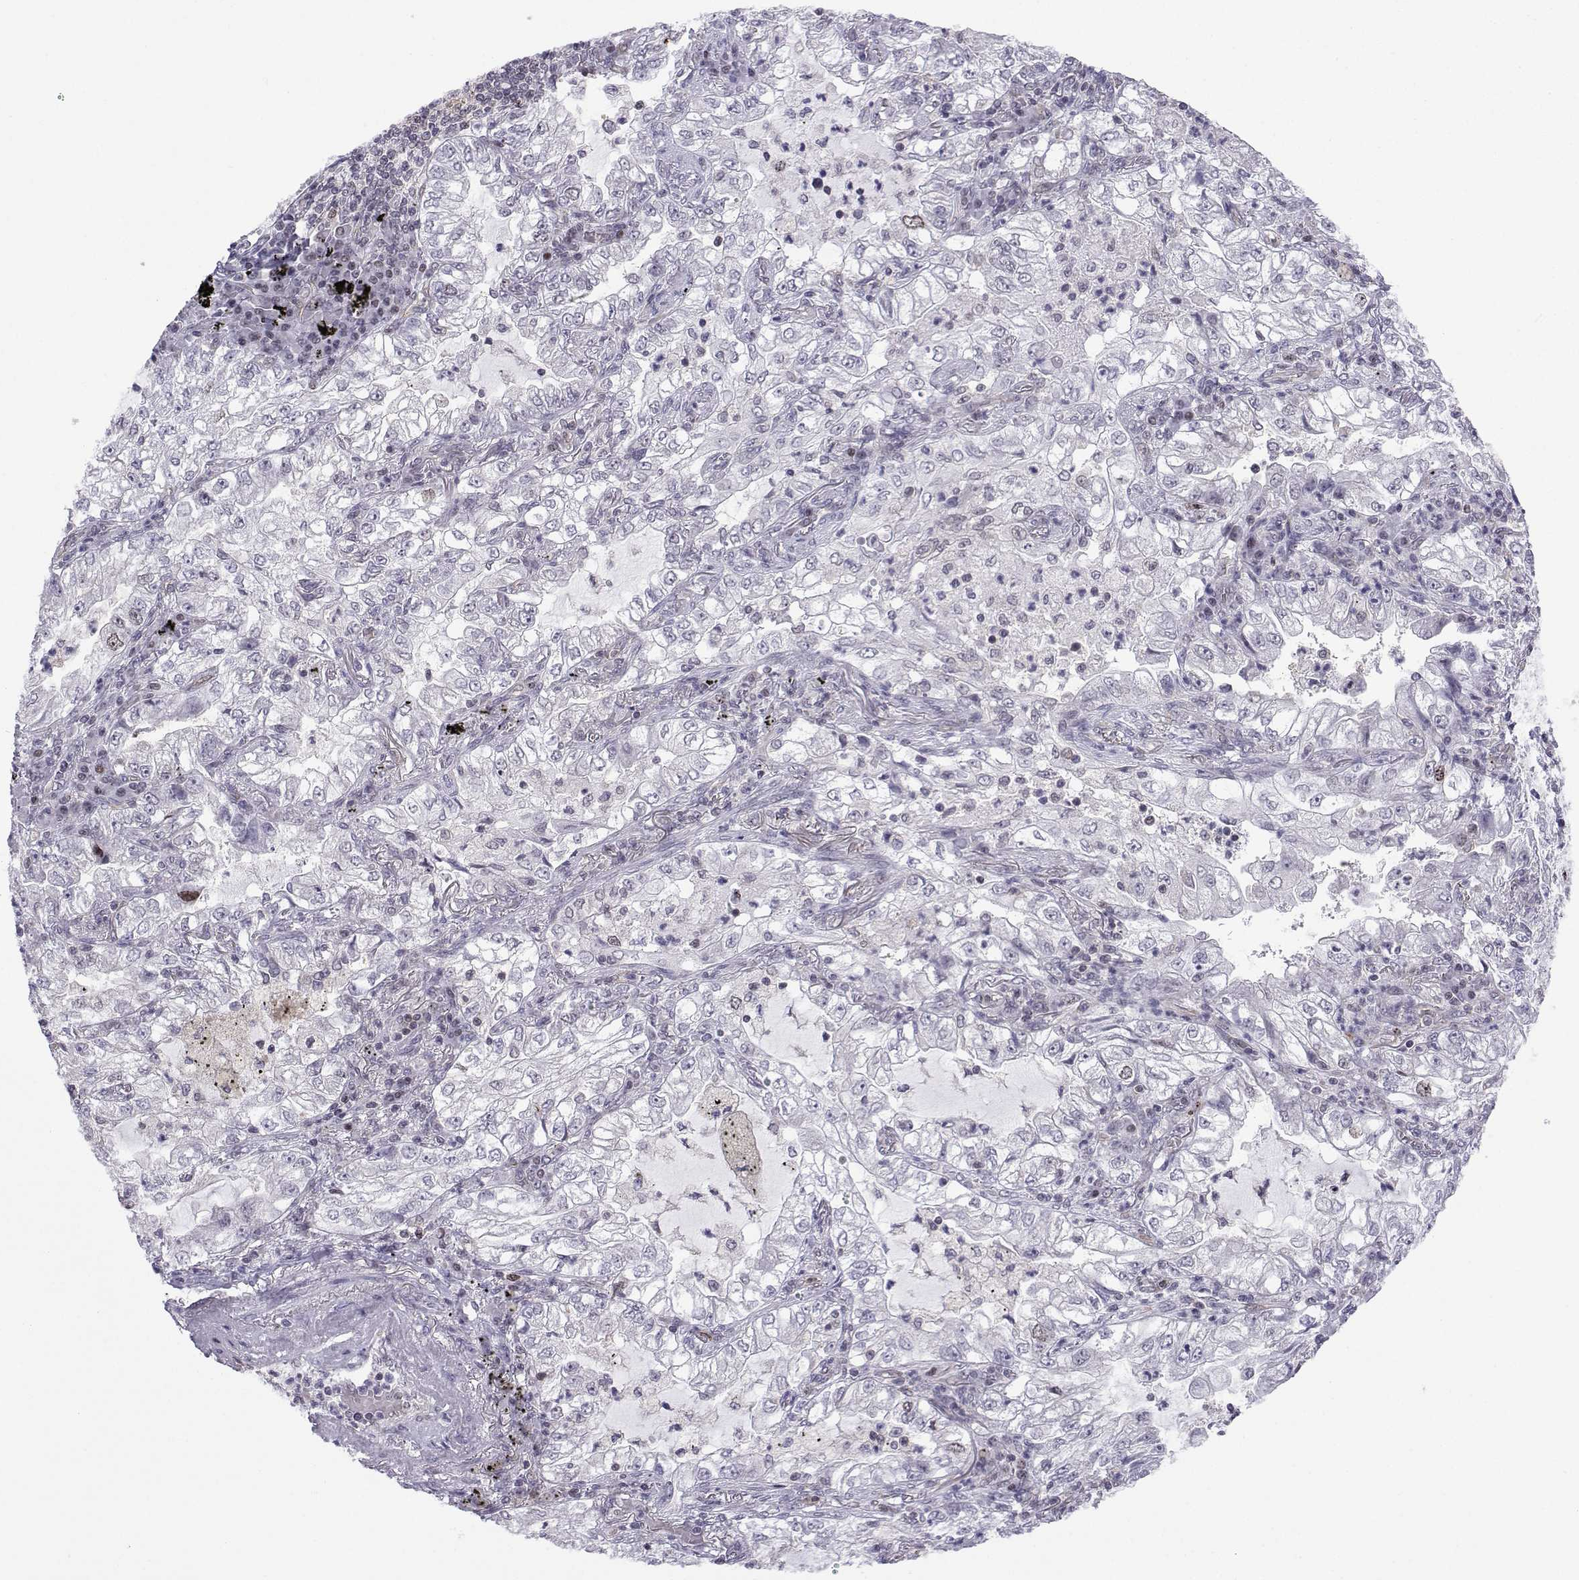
{"staining": {"intensity": "negative", "quantity": "none", "location": "none"}, "tissue": "lung cancer", "cell_type": "Tumor cells", "image_type": "cancer", "snomed": [{"axis": "morphology", "description": "Adenocarcinoma, NOS"}, {"axis": "topography", "description": "Lung"}], "caption": "Immunohistochemistry (IHC) of human lung cancer displays no positivity in tumor cells.", "gene": "INCENP", "patient": {"sex": "female", "age": 73}}